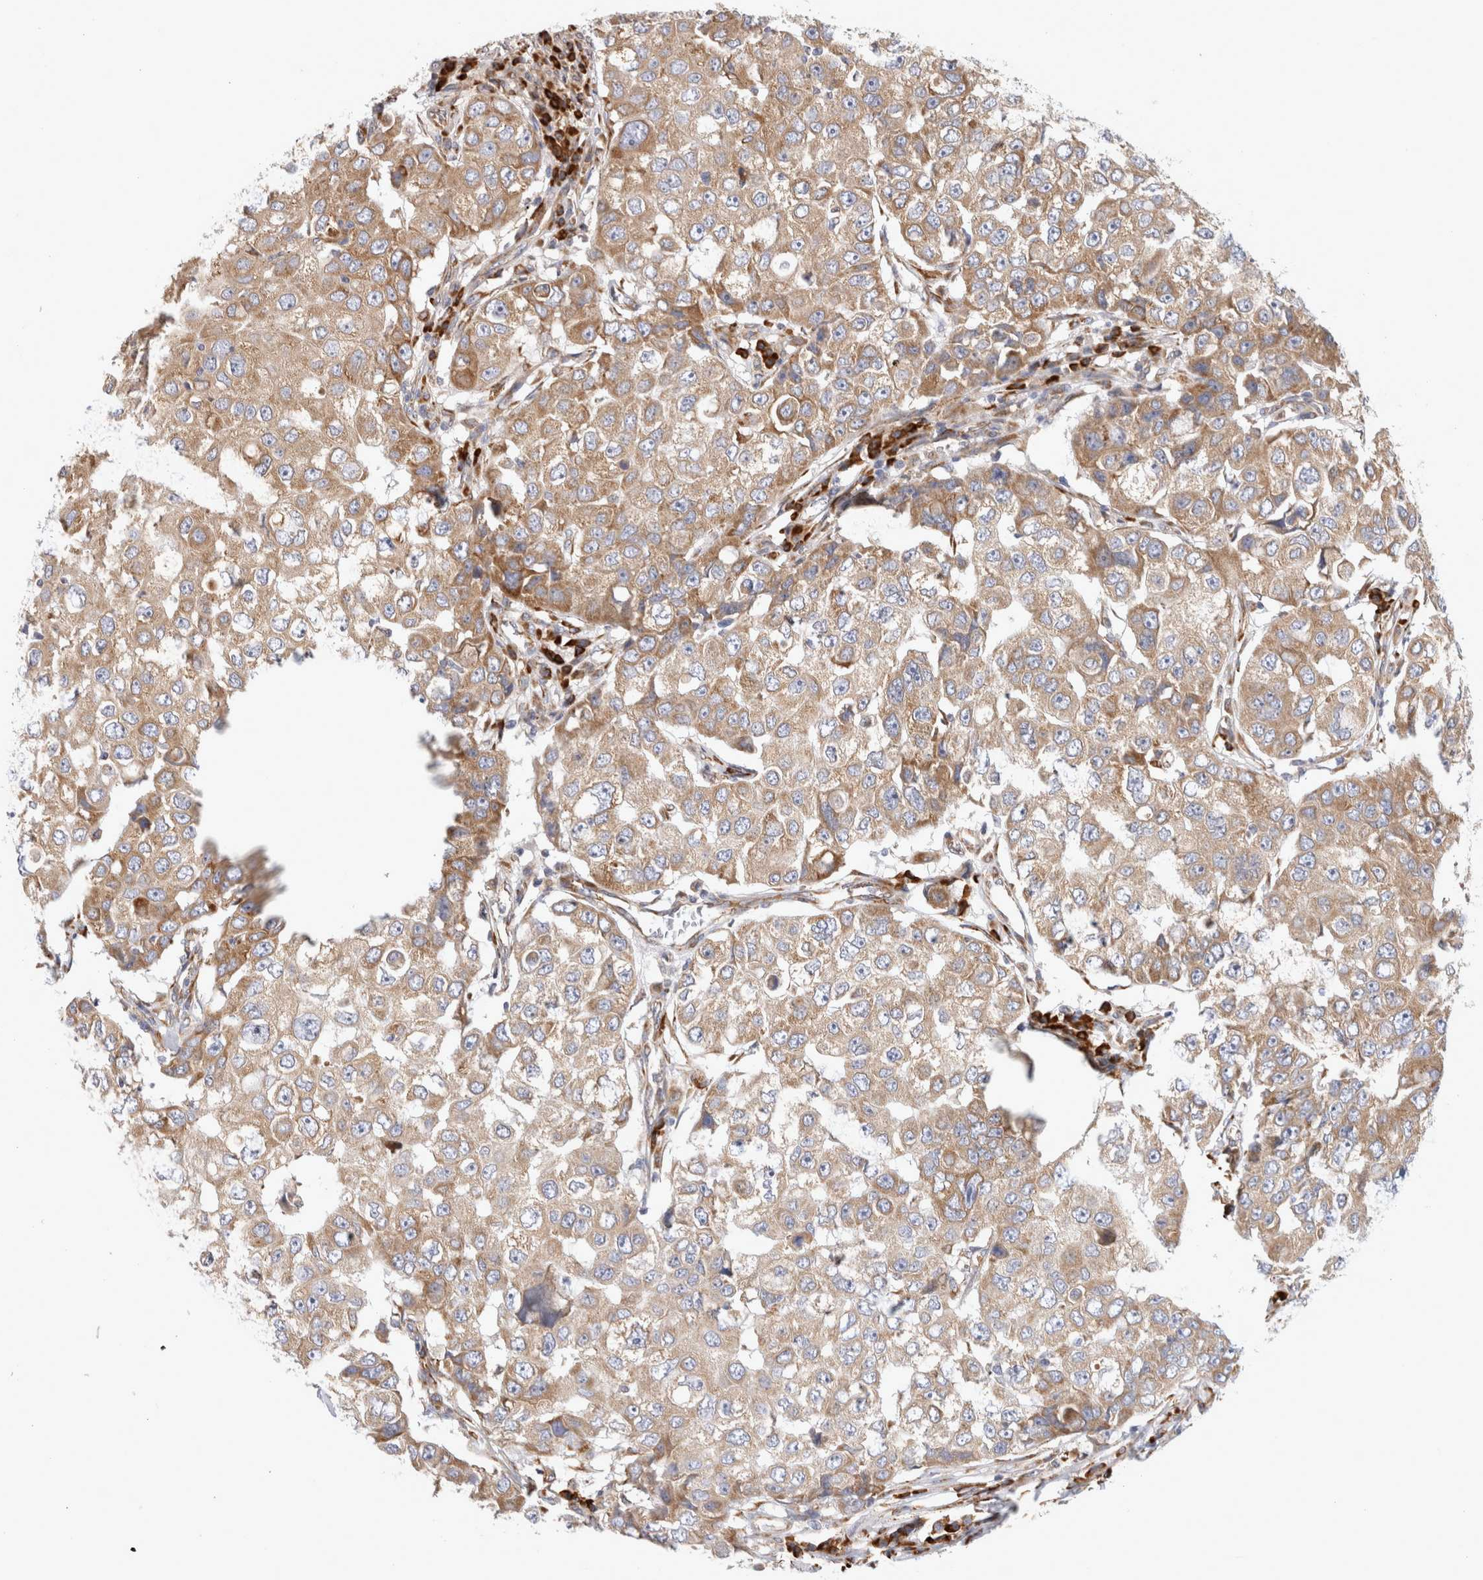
{"staining": {"intensity": "weak", "quantity": ">75%", "location": "cytoplasmic/membranous"}, "tissue": "breast cancer", "cell_type": "Tumor cells", "image_type": "cancer", "snomed": [{"axis": "morphology", "description": "Duct carcinoma"}, {"axis": "topography", "description": "Breast"}], "caption": "Protein expression analysis of human breast cancer (intraductal carcinoma) reveals weak cytoplasmic/membranous staining in about >75% of tumor cells. Using DAB (brown) and hematoxylin (blue) stains, captured at high magnification using brightfield microscopy.", "gene": "RPN2", "patient": {"sex": "female", "age": 27}}